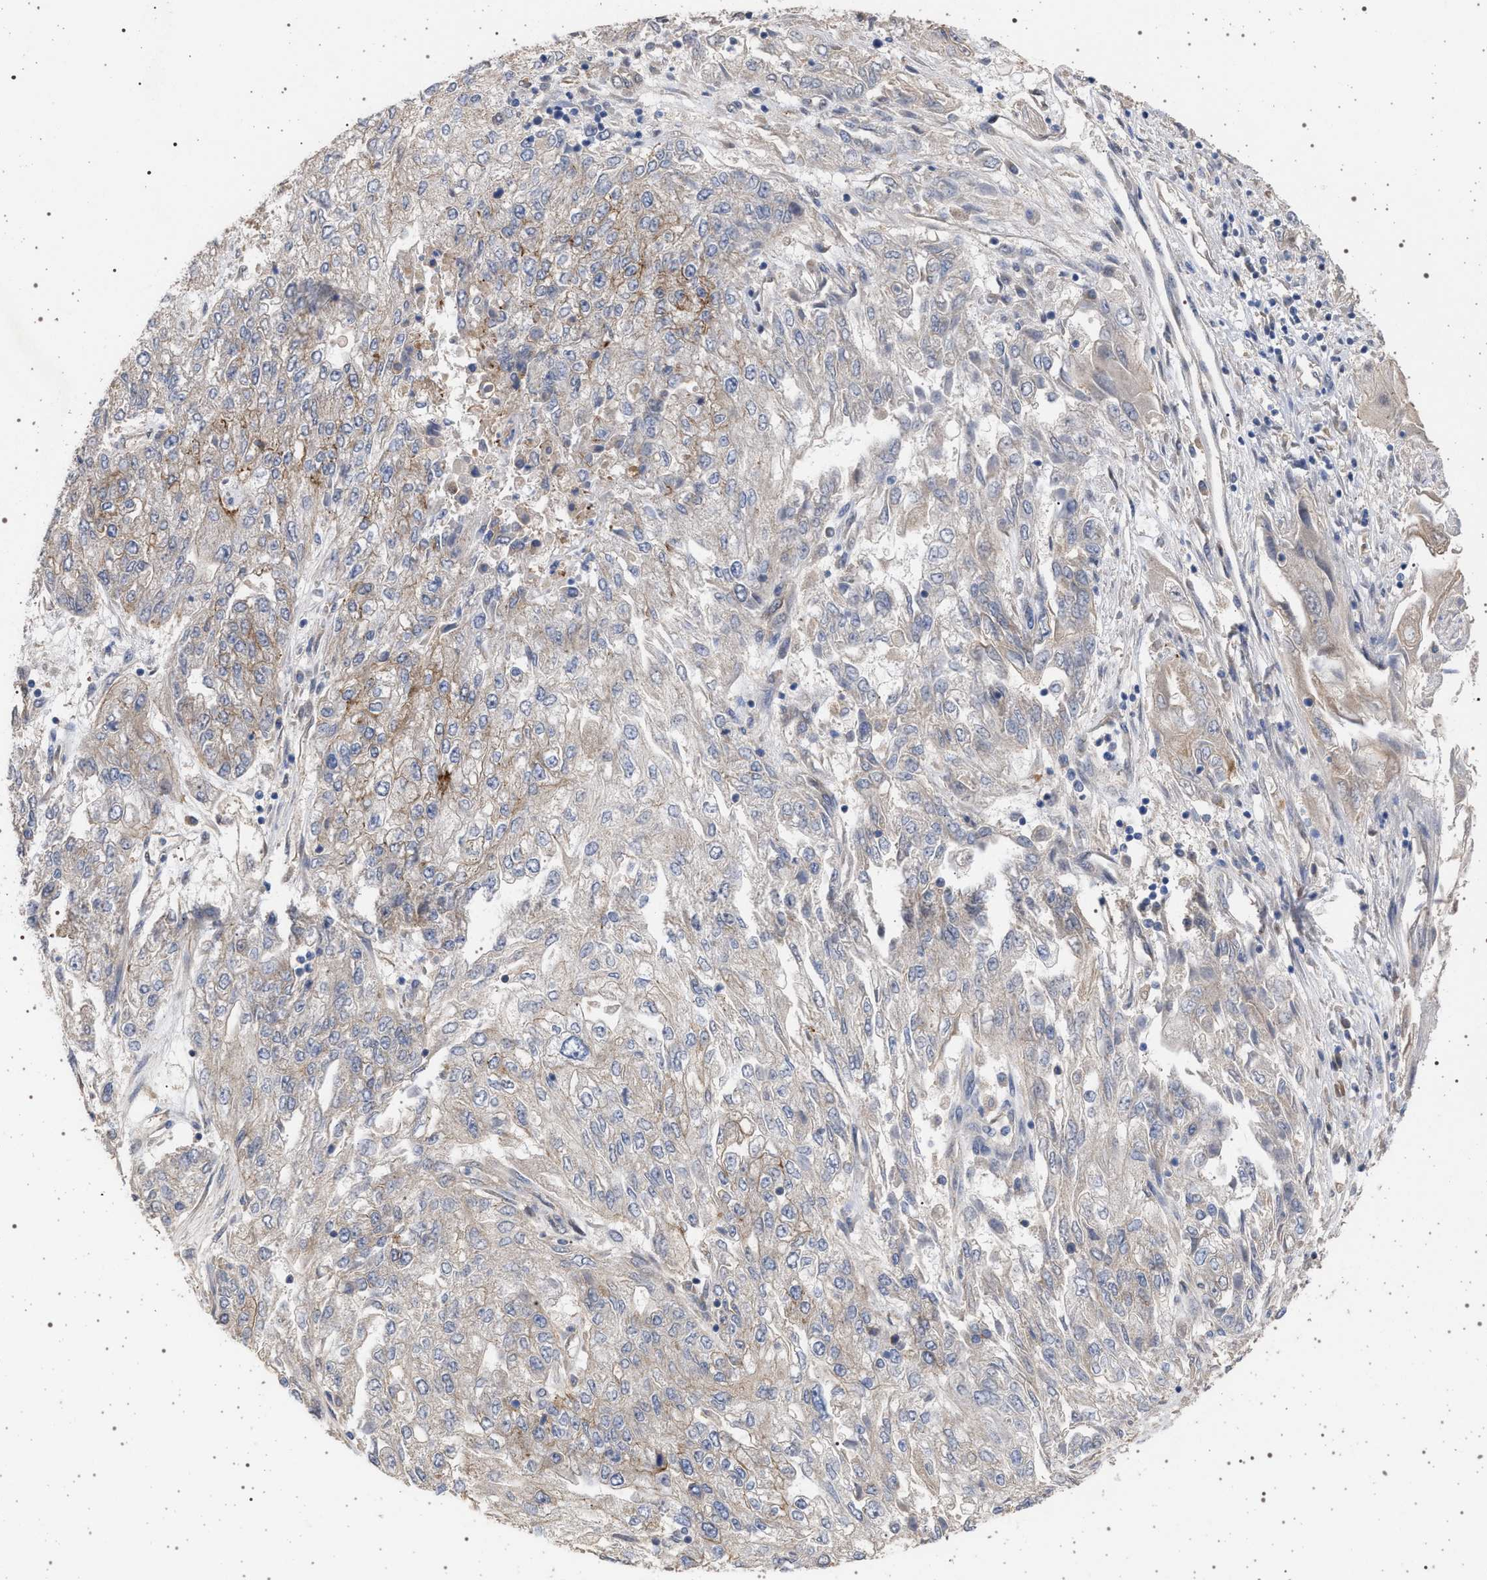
{"staining": {"intensity": "weak", "quantity": "<25%", "location": "cytoplasmic/membranous"}, "tissue": "endometrial cancer", "cell_type": "Tumor cells", "image_type": "cancer", "snomed": [{"axis": "morphology", "description": "Adenocarcinoma, NOS"}, {"axis": "topography", "description": "Endometrium"}], "caption": "There is no significant staining in tumor cells of endometrial adenocarcinoma.", "gene": "IFT20", "patient": {"sex": "female", "age": 49}}